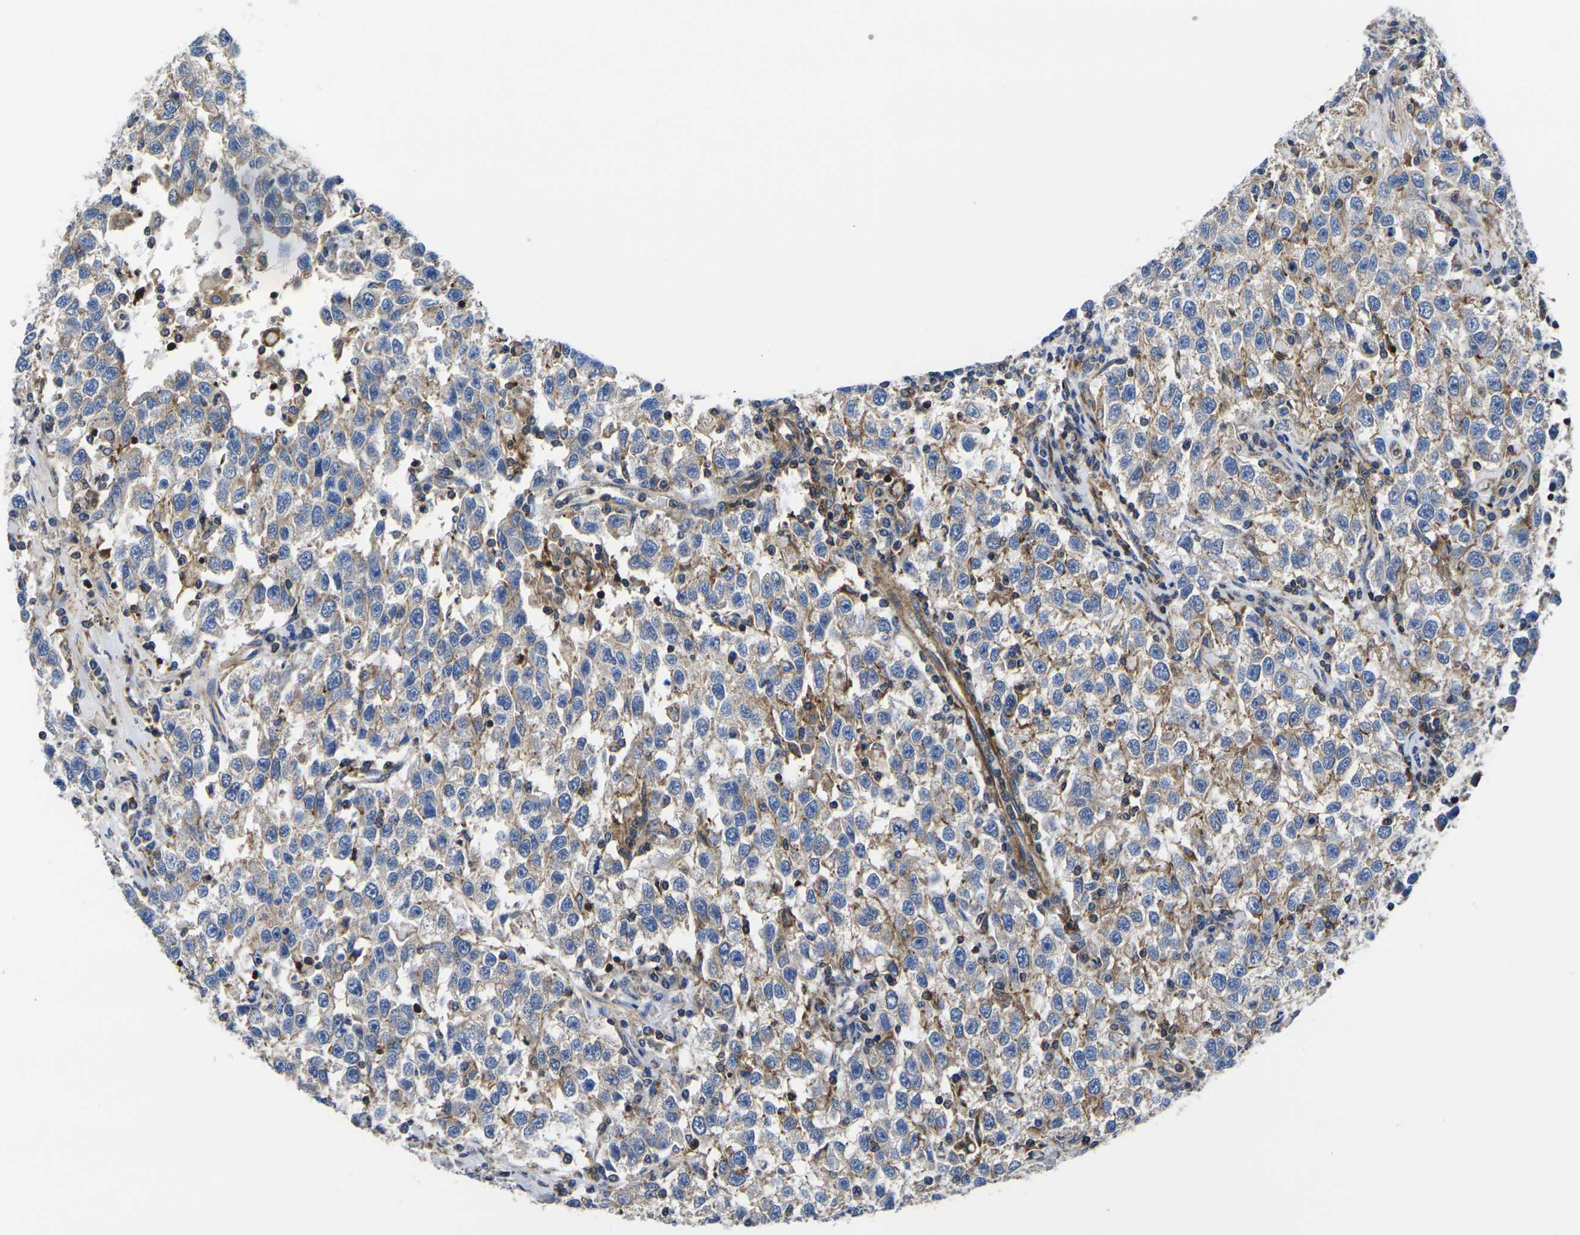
{"staining": {"intensity": "moderate", "quantity": "<25%", "location": "cytoplasmic/membranous"}, "tissue": "testis cancer", "cell_type": "Tumor cells", "image_type": "cancer", "snomed": [{"axis": "morphology", "description": "Seminoma, NOS"}, {"axis": "topography", "description": "Testis"}], "caption": "Seminoma (testis) stained with a protein marker shows moderate staining in tumor cells.", "gene": "GPR4", "patient": {"sex": "male", "age": 41}}